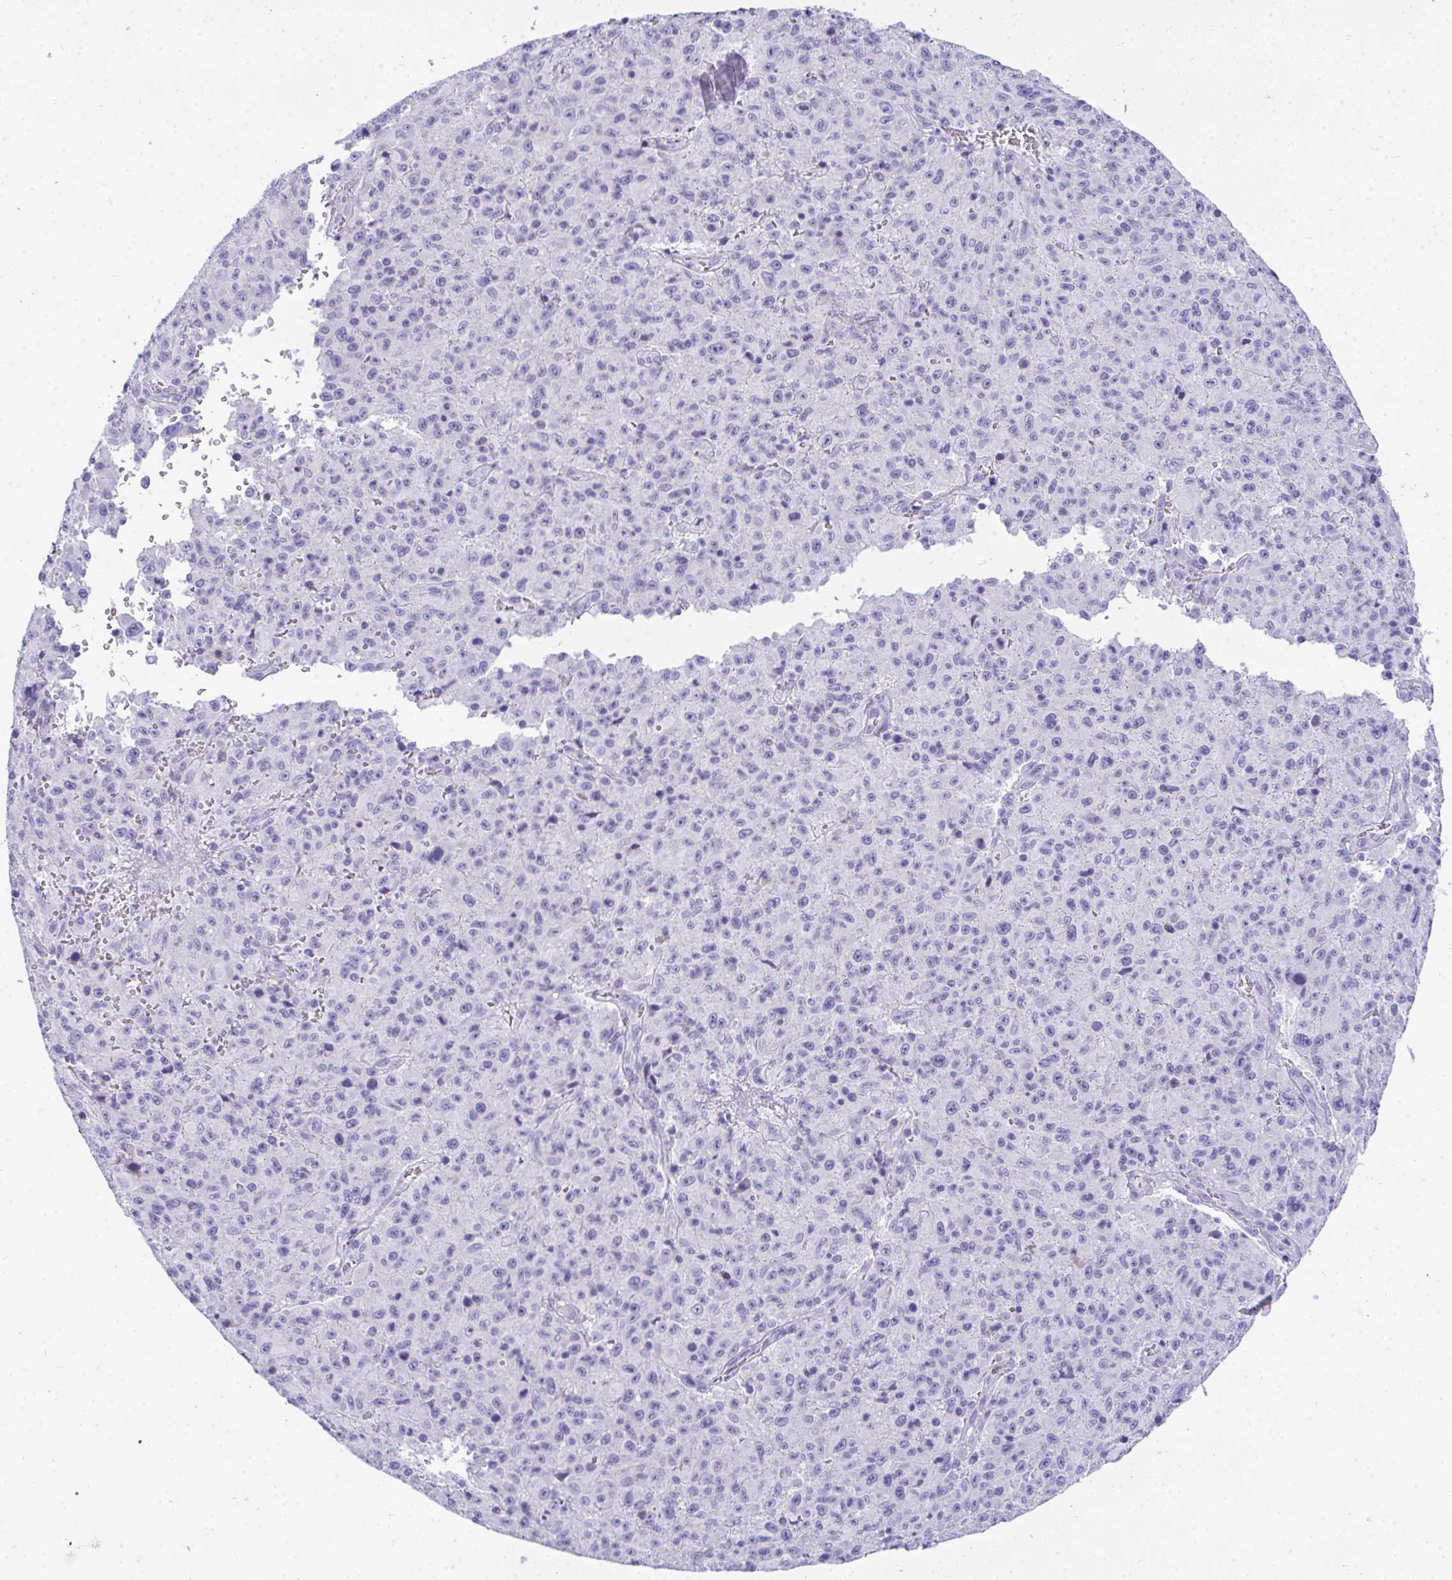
{"staining": {"intensity": "negative", "quantity": "none", "location": "none"}, "tissue": "melanoma", "cell_type": "Tumor cells", "image_type": "cancer", "snomed": [{"axis": "morphology", "description": "Malignant melanoma, NOS"}, {"axis": "topography", "description": "Skin"}], "caption": "A photomicrograph of melanoma stained for a protein reveals no brown staining in tumor cells.", "gene": "COA5", "patient": {"sex": "male", "age": 46}}